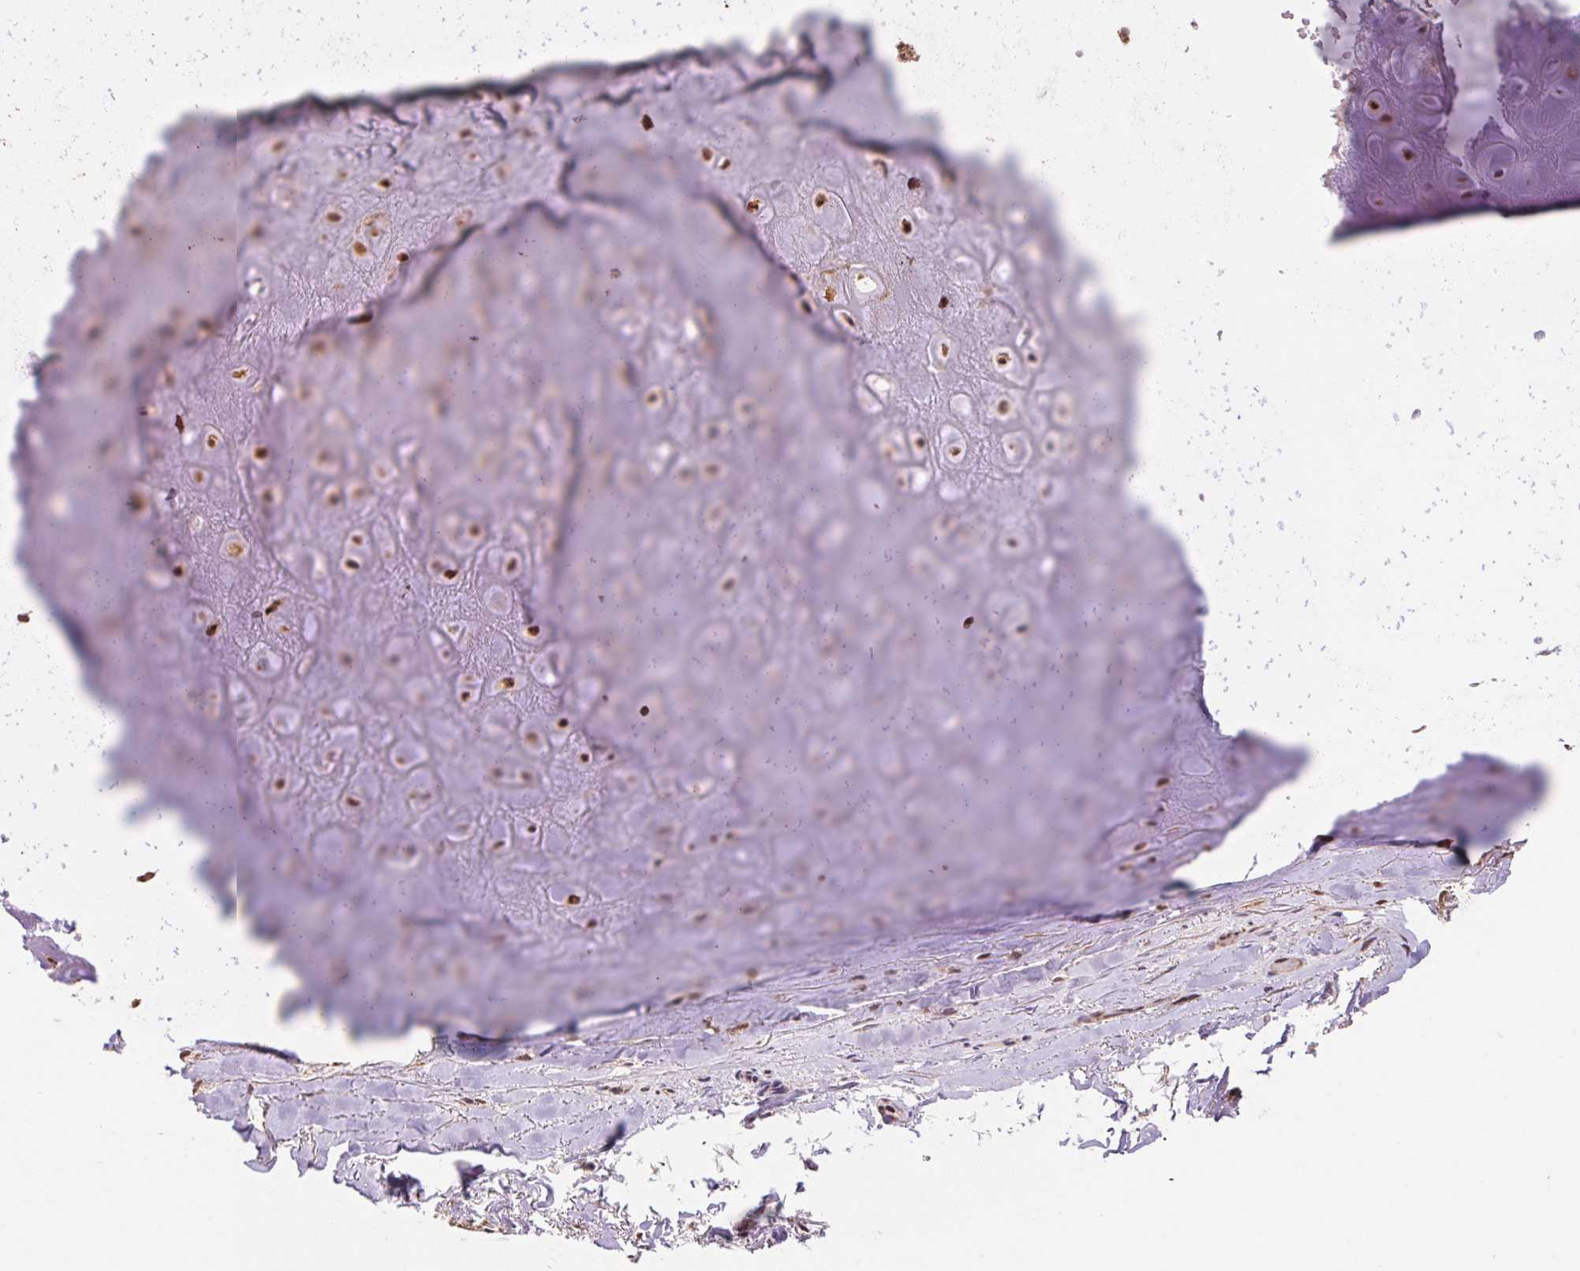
{"staining": {"intensity": "weak", "quantity": ">75%", "location": "cytoplasmic/membranous"}, "tissue": "adipose tissue", "cell_type": "Adipocytes", "image_type": "normal", "snomed": [{"axis": "morphology", "description": "Normal tissue, NOS"}, {"axis": "topography", "description": "Cartilage tissue"}], "caption": "Protein expression analysis of benign human adipose tissue reveals weak cytoplasmic/membranous staining in about >75% of adipocytes. (Brightfield microscopy of DAB IHC at high magnification).", "gene": "PDHA1", "patient": {"sex": "male", "age": 65}}